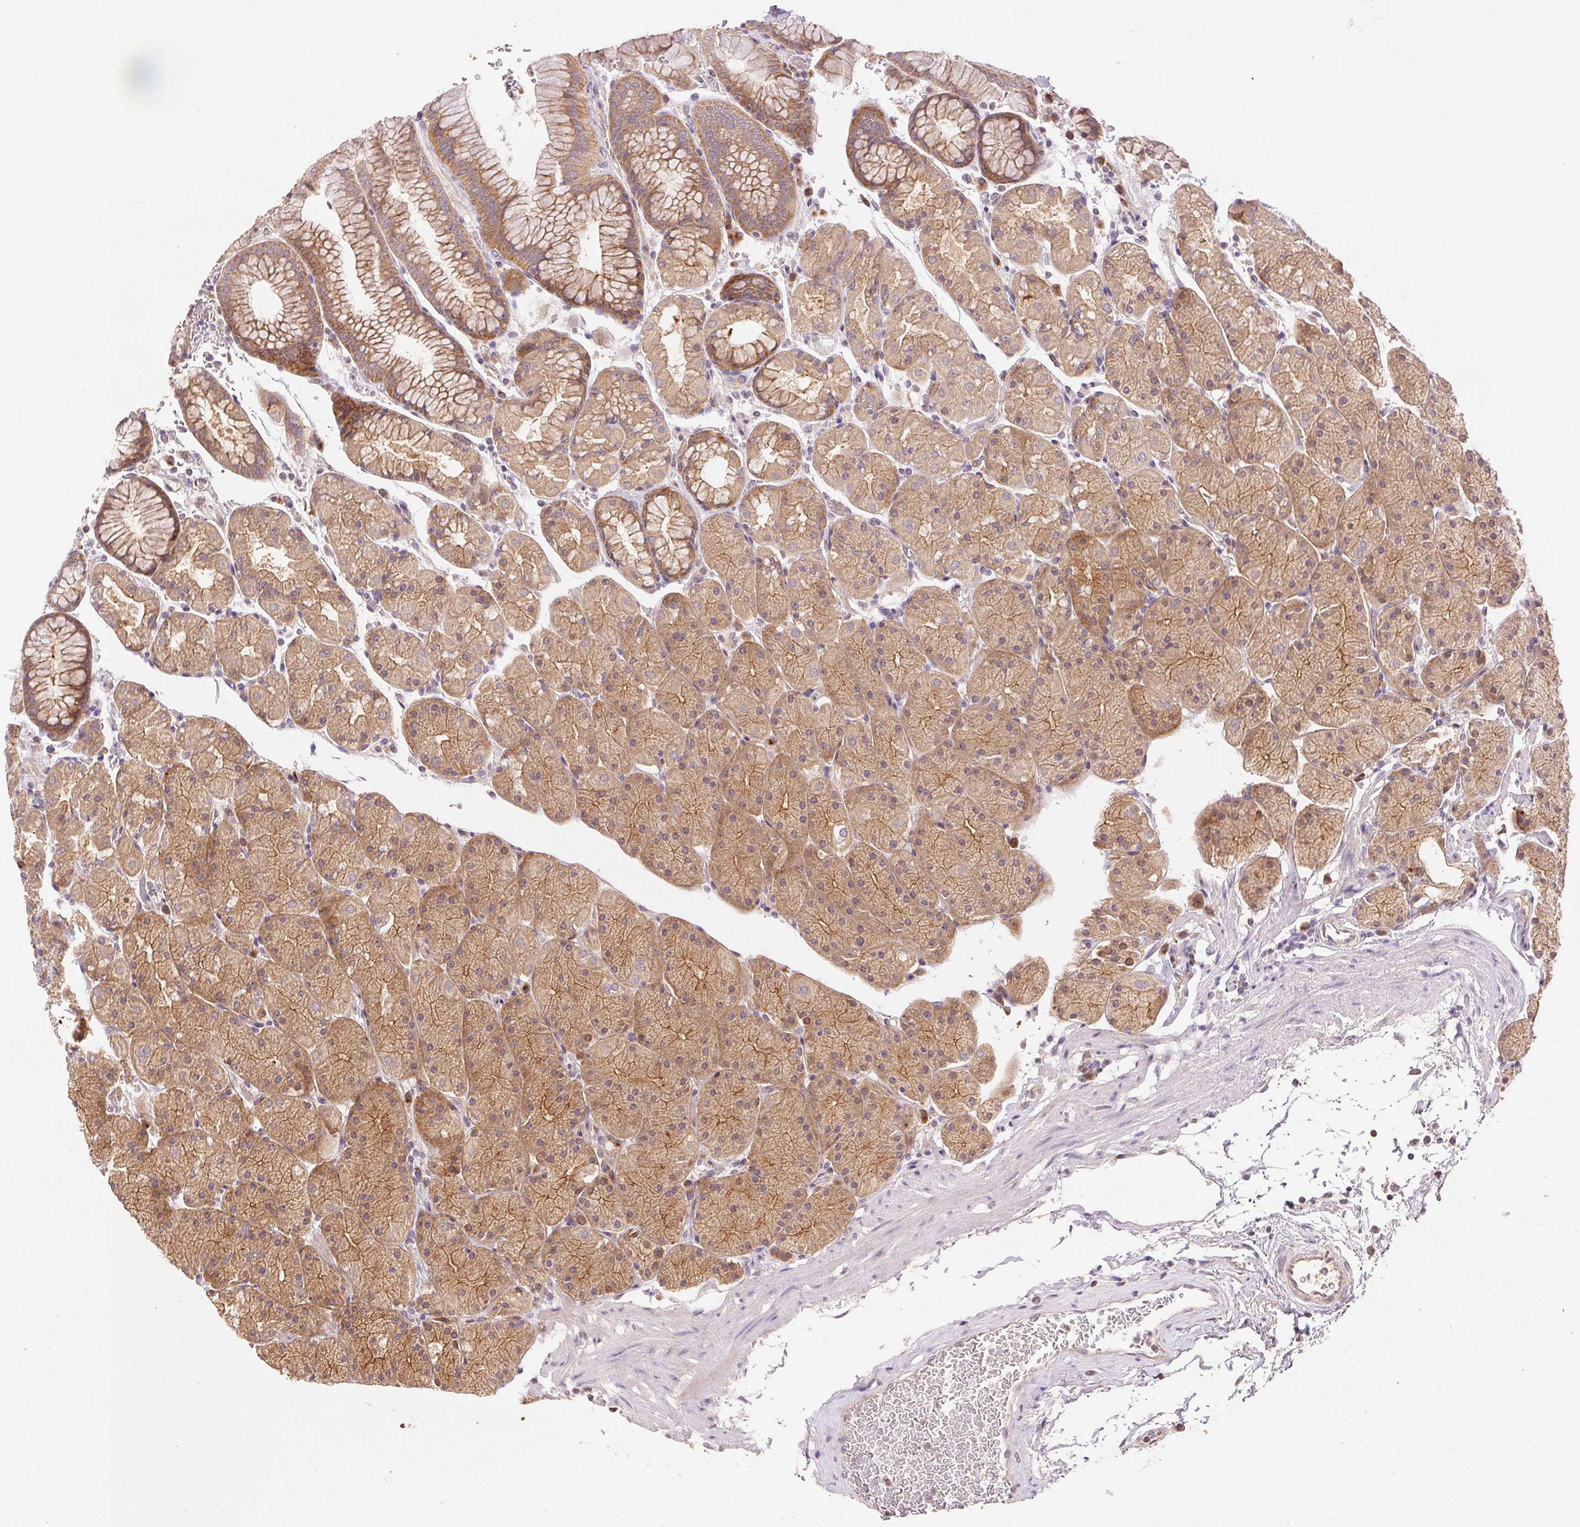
{"staining": {"intensity": "moderate", "quantity": ">75%", "location": "cytoplasmic/membranous"}, "tissue": "stomach", "cell_type": "Glandular cells", "image_type": "normal", "snomed": [{"axis": "morphology", "description": "Normal tissue, NOS"}, {"axis": "topography", "description": "Stomach, upper"}, {"axis": "topography", "description": "Stomach"}], "caption": "This micrograph demonstrates immunohistochemistry staining of benign human stomach, with medium moderate cytoplasmic/membranous expression in about >75% of glandular cells.", "gene": "YIF1B", "patient": {"sex": "male", "age": 76}}